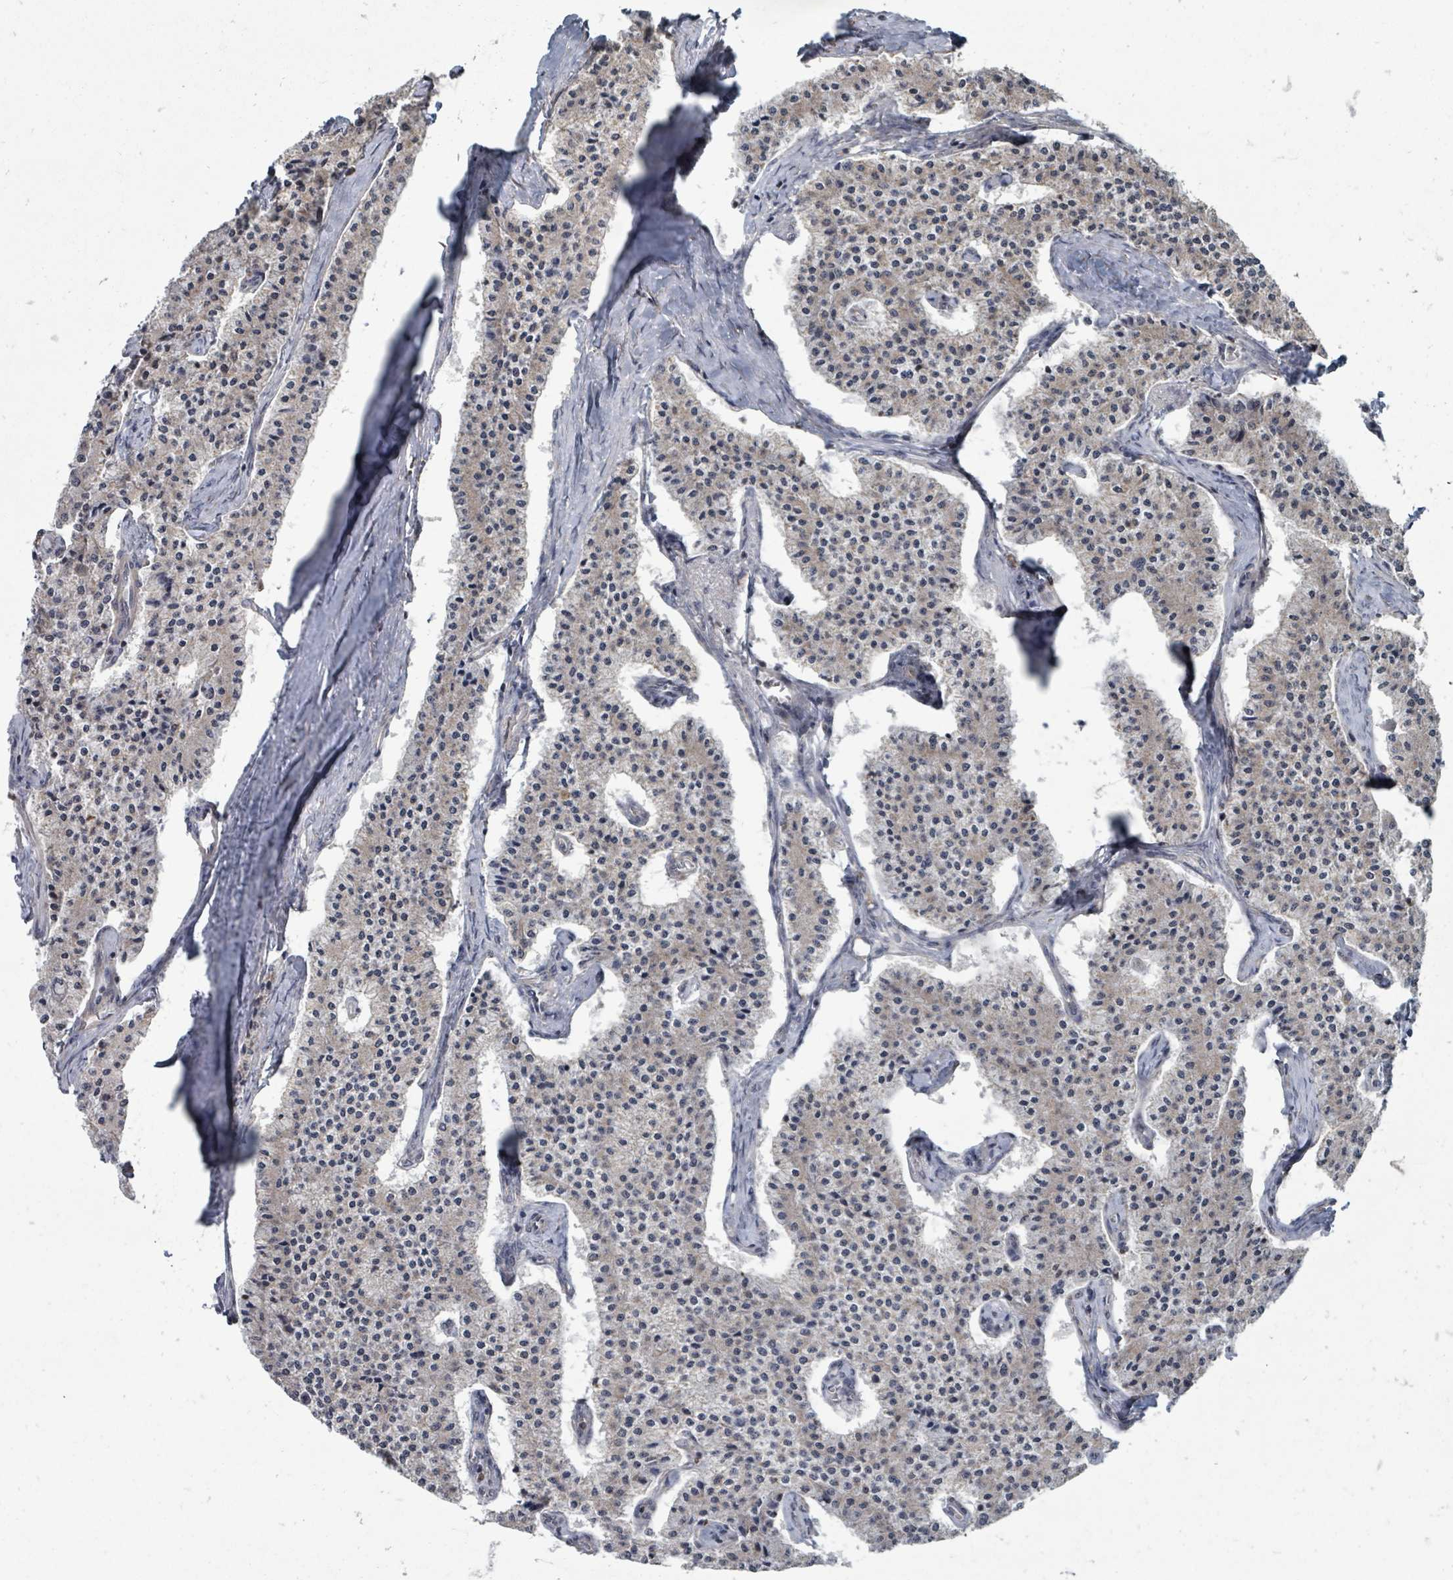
{"staining": {"intensity": "weak", "quantity": "<25%", "location": "cytoplasmic/membranous"}, "tissue": "carcinoid", "cell_type": "Tumor cells", "image_type": "cancer", "snomed": [{"axis": "morphology", "description": "Carcinoid, malignant, NOS"}, {"axis": "topography", "description": "Colon"}], "caption": "Carcinoid stained for a protein using immunohistochemistry reveals no expression tumor cells.", "gene": "MAGOHB", "patient": {"sex": "female", "age": 52}}